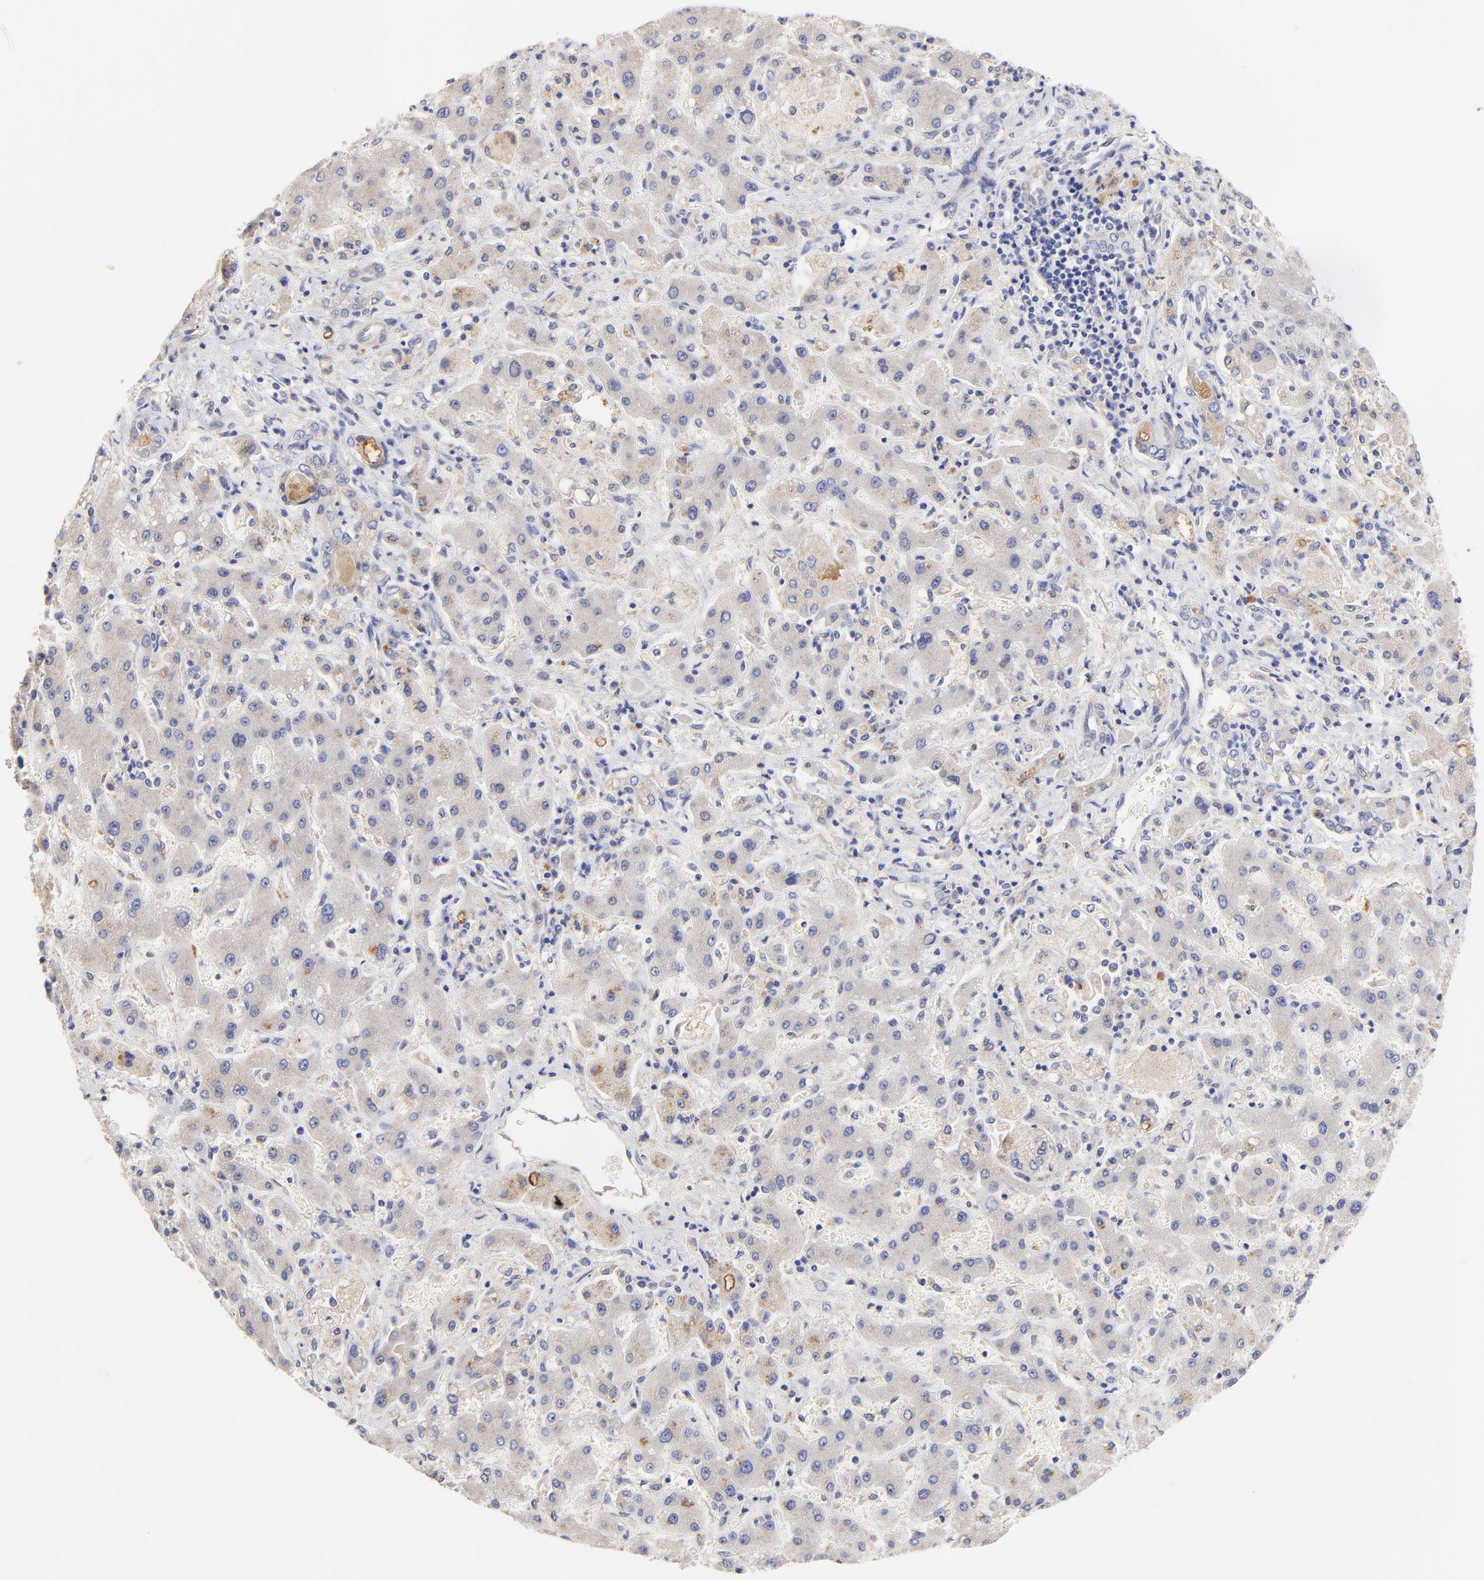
{"staining": {"intensity": "weak", "quantity": "25%-75%", "location": "cytoplasmic/membranous"}, "tissue": "liver cancer", "cell_type": "Tumor cells", "image_type": "cancer", "snomed": [{"axis": "morphology", "description": "Cholangiocarcinoma"}, {"axis": "topography", "description": "Liver"}], "caption": "Immunohistochemistry (IHC) staining of liver cancer (cholangiocarcinoma), which shows low levels of weak cytoplasmic/membranous expression in about 25%-75% of tumor cells indicating weak cytoplasmic/membranous protein positivity. The staining was performed using DAB (3,3'-diaminobenzidine) (brown) for protein detection and nuclei were counterstained in hematoxylin (blue).", "gene": "HS3ST1", "patient": {"sex": "male", "age": 50}}